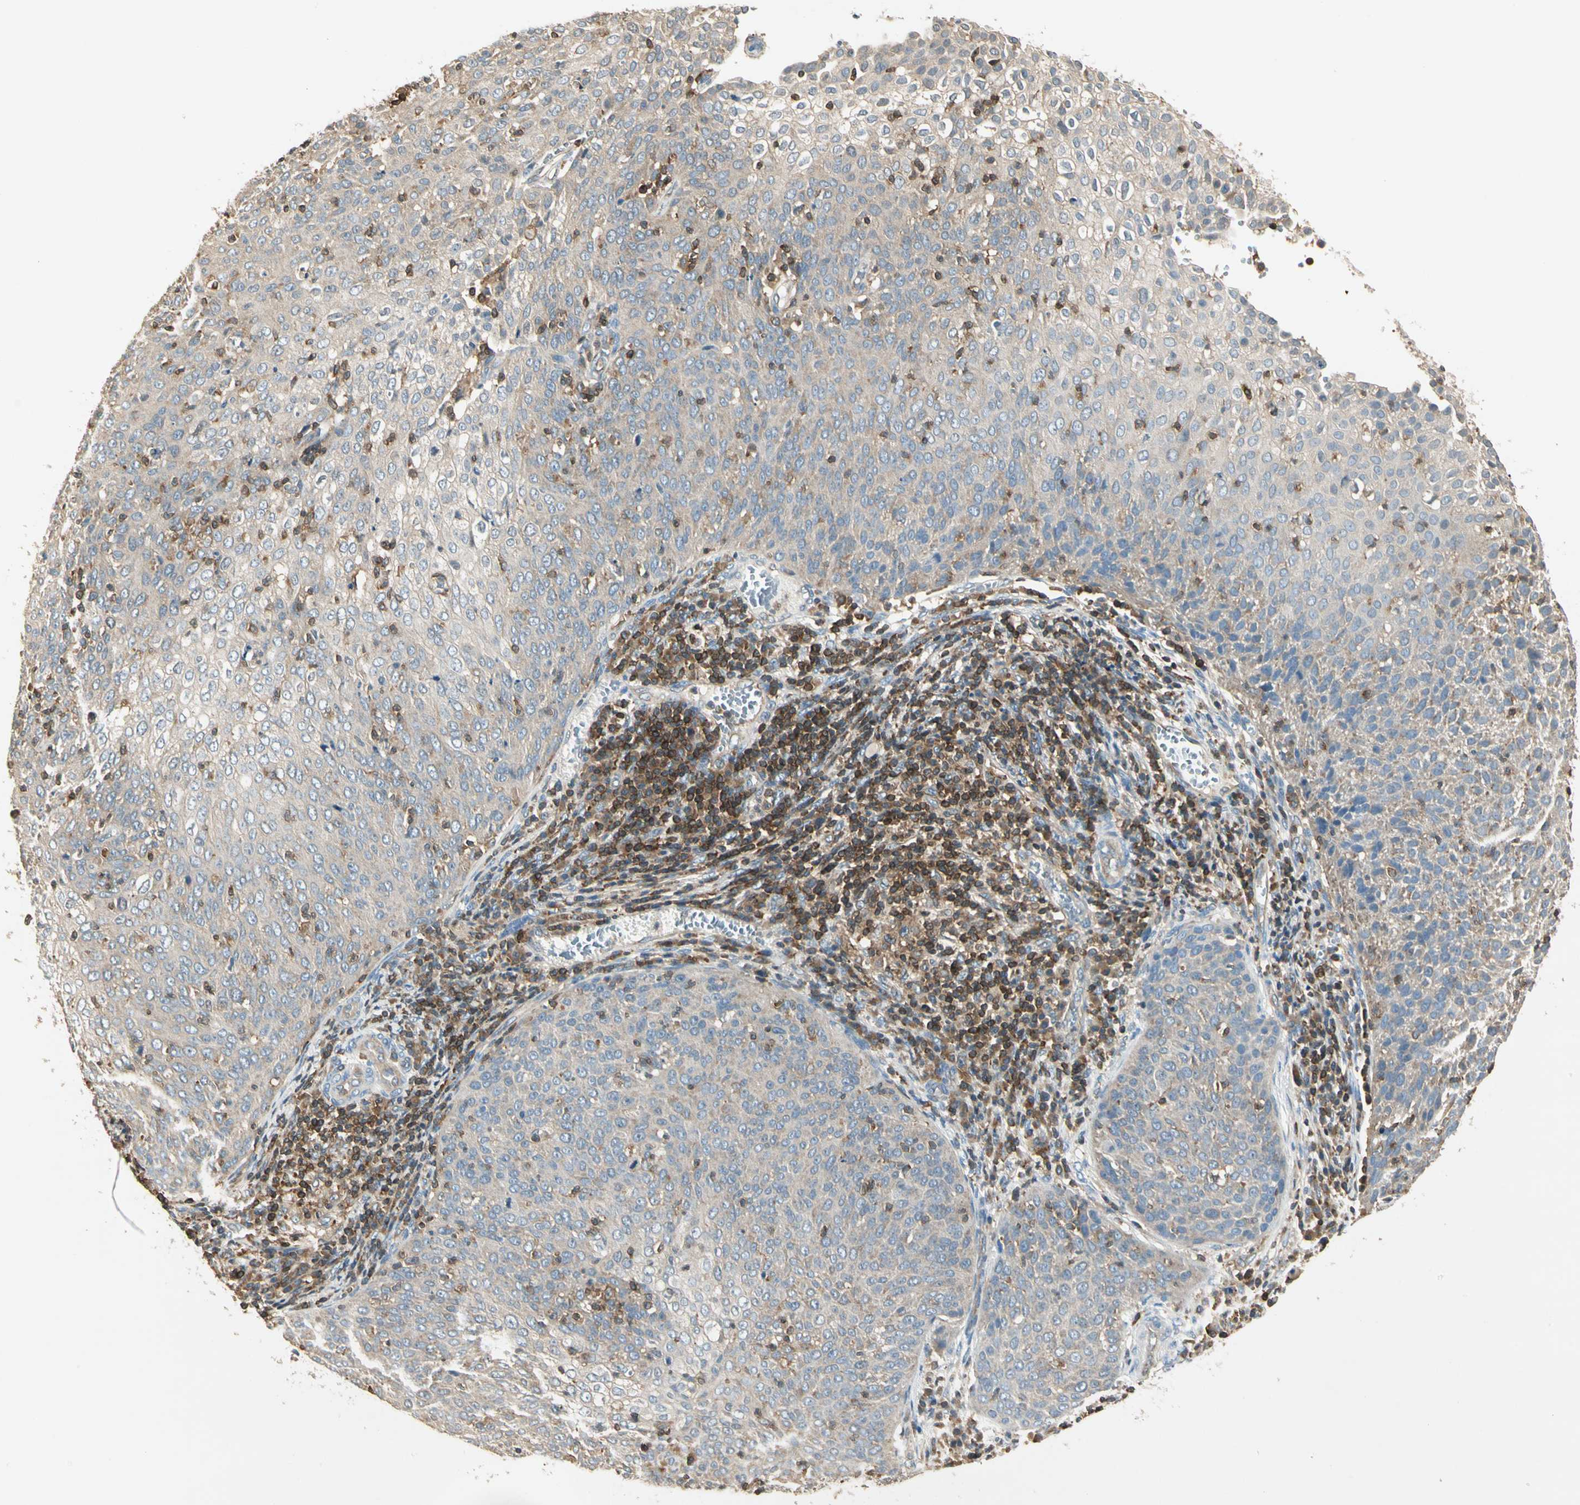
{"staining": {"intensity": "weak", "quantity": ">75%", "location": "cytoplasmic/membranous"}, "tissue": "cervical cancer", "cell_type": "Tumor cells", "image_type": "cancer", "snomed": [{"axis": "morphology", "description": "Squamous cell carcinoma, NOS"}, {"axis": "topography", "description": "Cervix"}], "caption": "Immunohistochemistry image of neoplastic tissue: human cervical cancer stained using IHC demonstrates low levels of weak protein expression localized specifically in the cytoplasmic/membranous of tumor cells, appearing as a cytoplasmic/membranous brown color.", "gene": "CRLF3", "patient": {"sex": "female", "age": 38}}